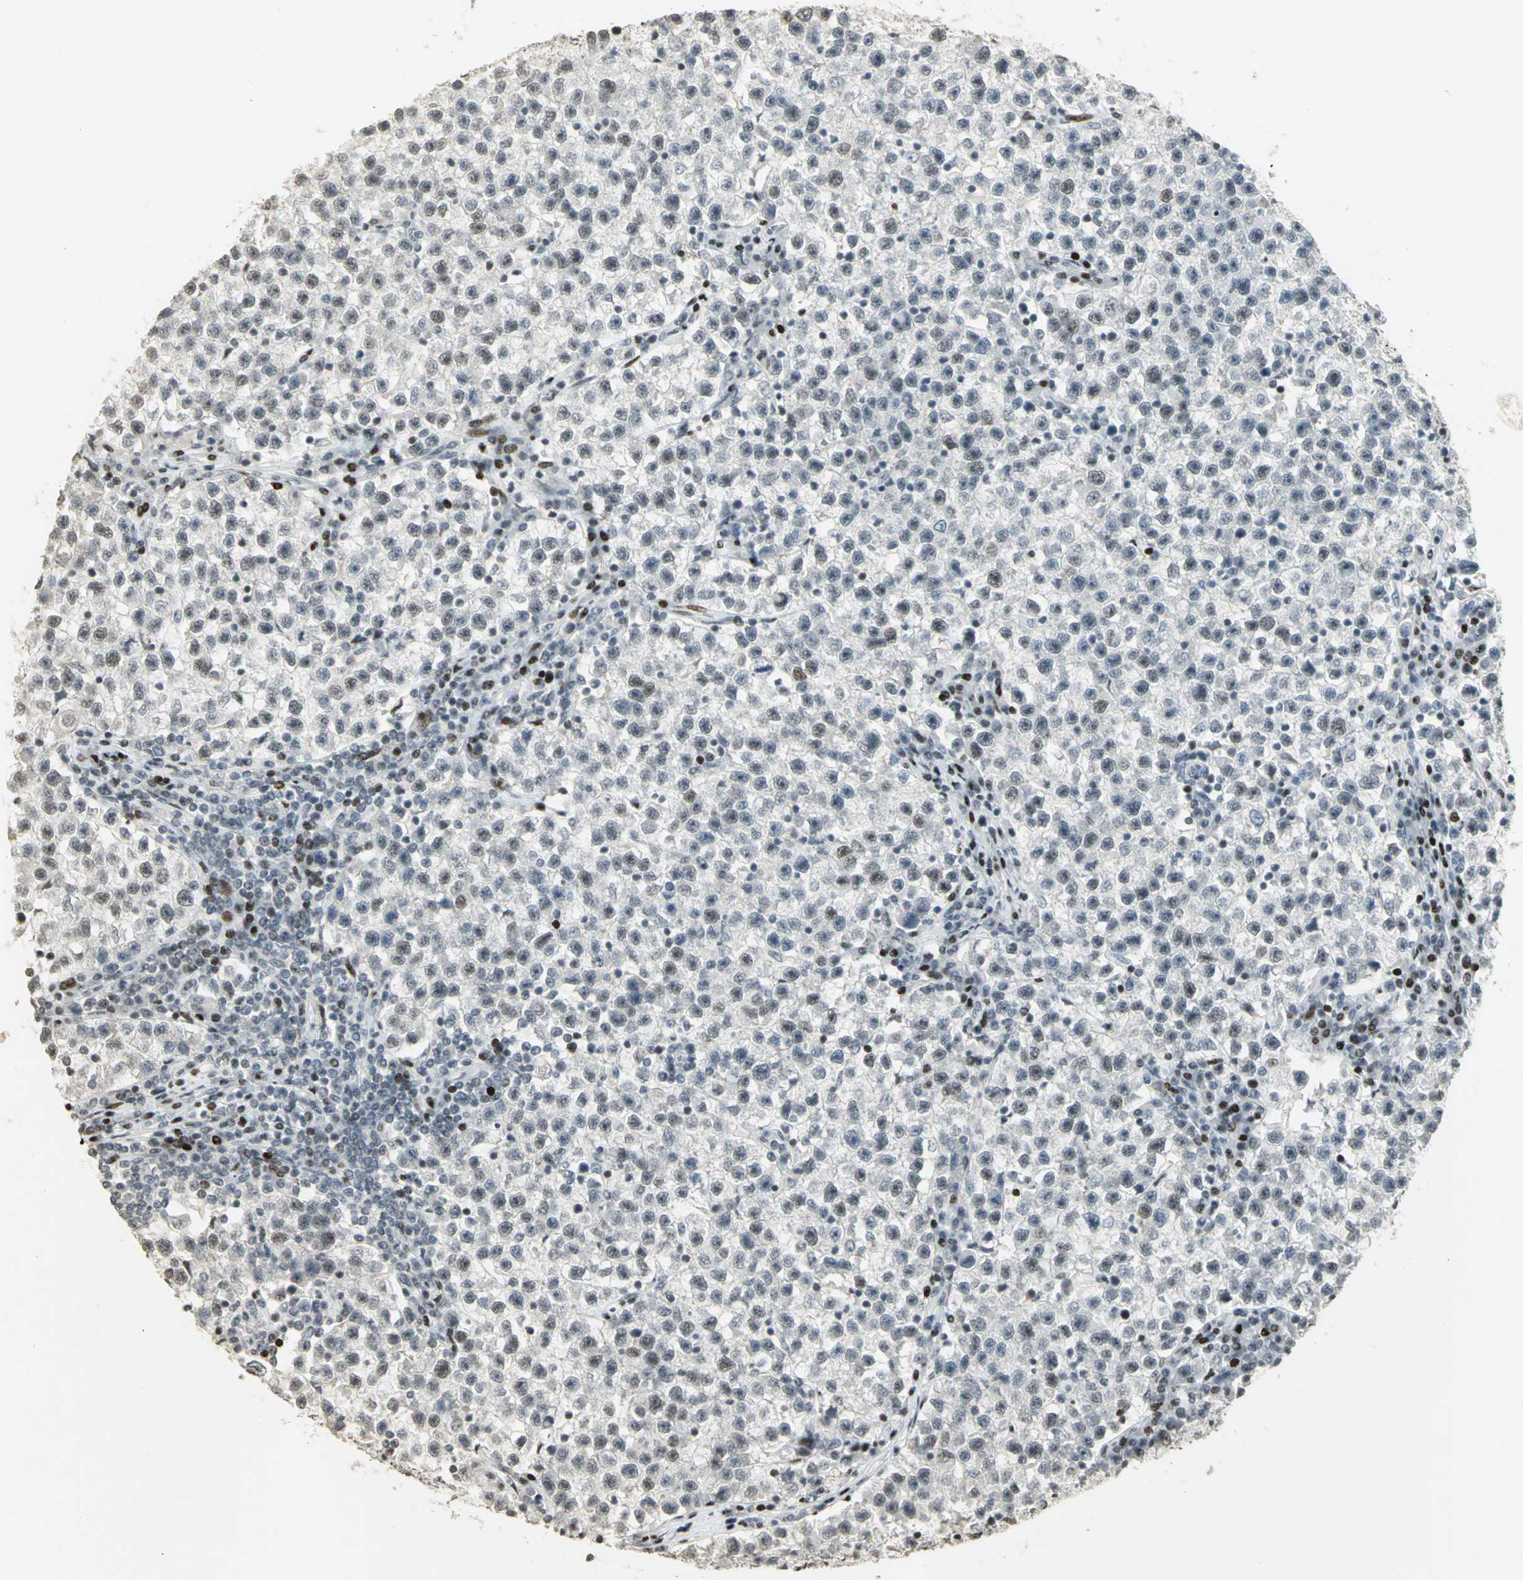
{"staining": {"intensity": "weak", "quantity": "<25%", "location": "nuclear"}, "tissue": "testis cancer", "cell_type": "Tumor cells", "image_type": "cancer", "snomed": [{"axis": "morphology", "description": "Seminoma, NOS"}, {"axis": "topography", "description": "Testis"}], "caption": "Immunohistochemistry of human testis seminoma demonstrates no positivity in tumor cells.", "gene": "KDM1A", "patient": {"sex": "male", "age": 22}}